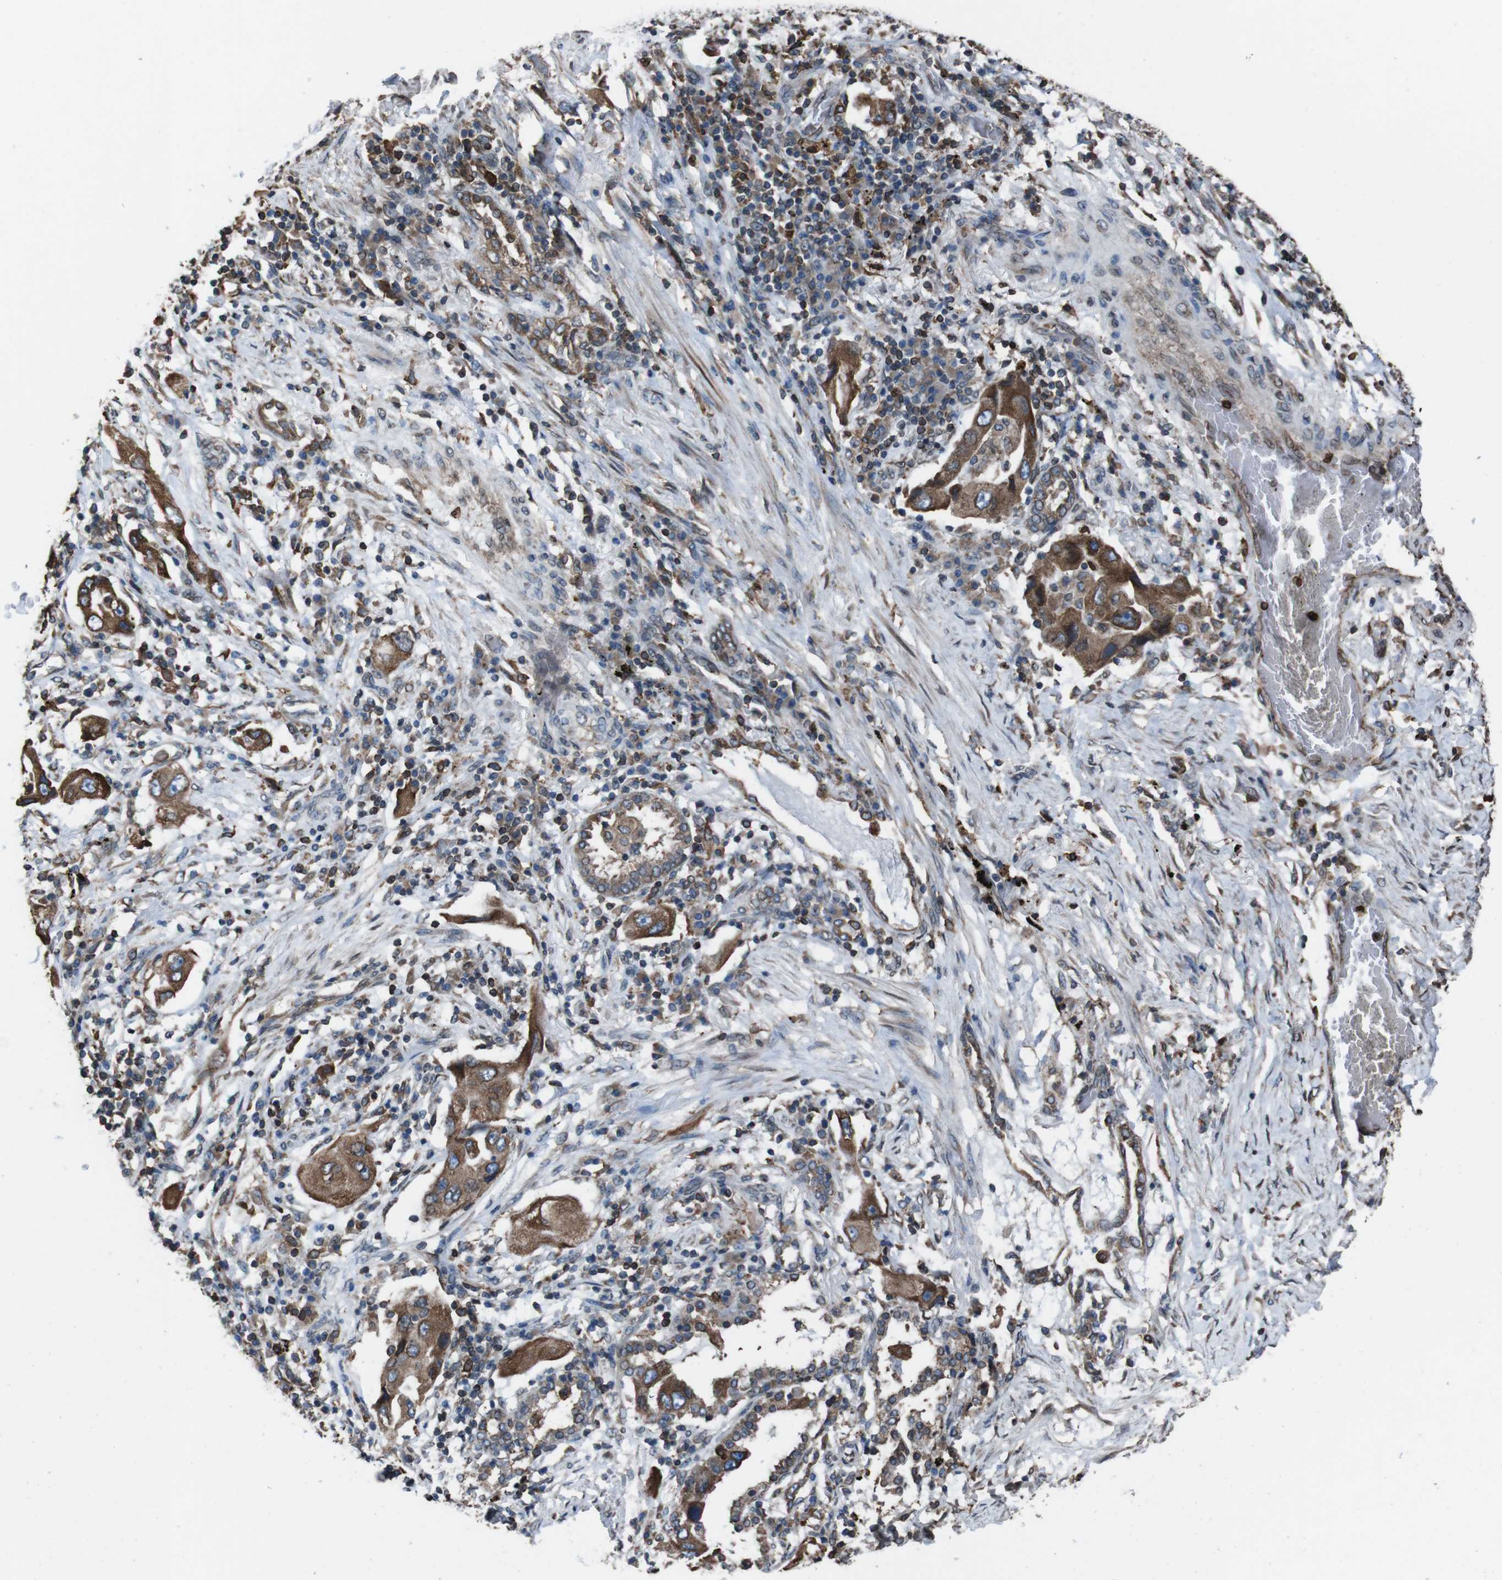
{"staining": {"intensity": "moderate", "quantity": ">75%", "location": "cytoplasmic/membranous"}, "tissue": "lung cancer", "cell_type": "Tumor cells", "image_type": "cancer", "snomed": [{"axis": "morphology", "description": "Adenocarcinoma, NOS"}, {"axis": "topography", "description": "Lung"}], "caption": "Lung cancer was stained to show a protein in brown. There is medium levels of moderate cytoplasmic/membranous positivity in about >75% of tumor cells.", "gene": "APMAP", "patient": {"sex": "female", "age": 65}}